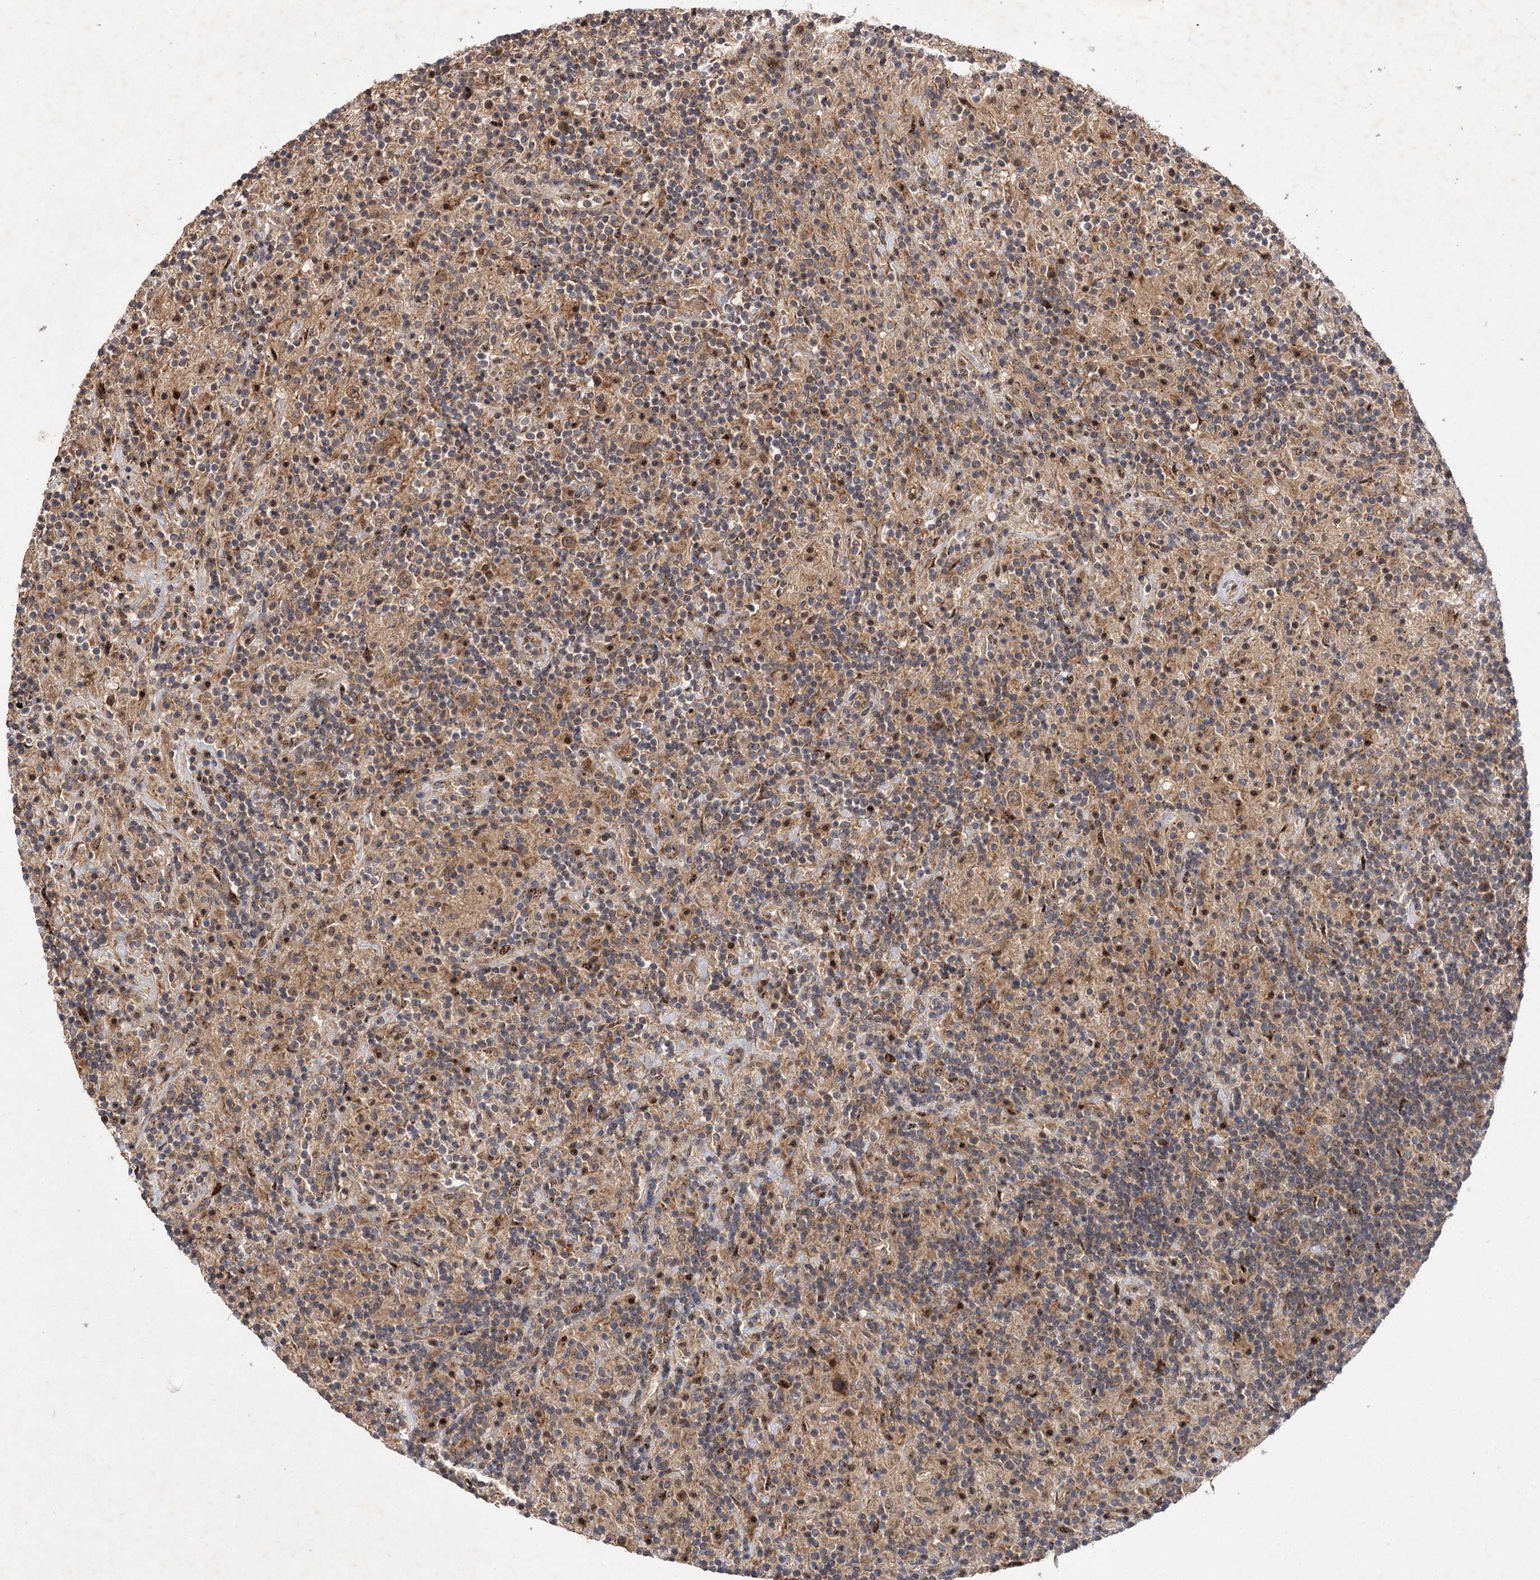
{"staining": {"intensity": "moderate", "quantity": ">75%", "location": "cytoplasmic/membranous"}, "tissue": "lymphoma", "cell_type": "Tumor cells", "image_type": "cancer", "snomed": [{"axis": "morphology", "description": "Hodgkin's disease, NOS"}, {"axis": "topography", "description": "Lymph node"}], "caption": "Hodgkin's disease stained for a protein exhibits moderate cytoplasmic/membranous positivity in tumor cells. (DAB = brown stain, brightfield microscopy at high magnification).", "gene": "FBXW8", "patient": {"sex": "male", "age": 70}}